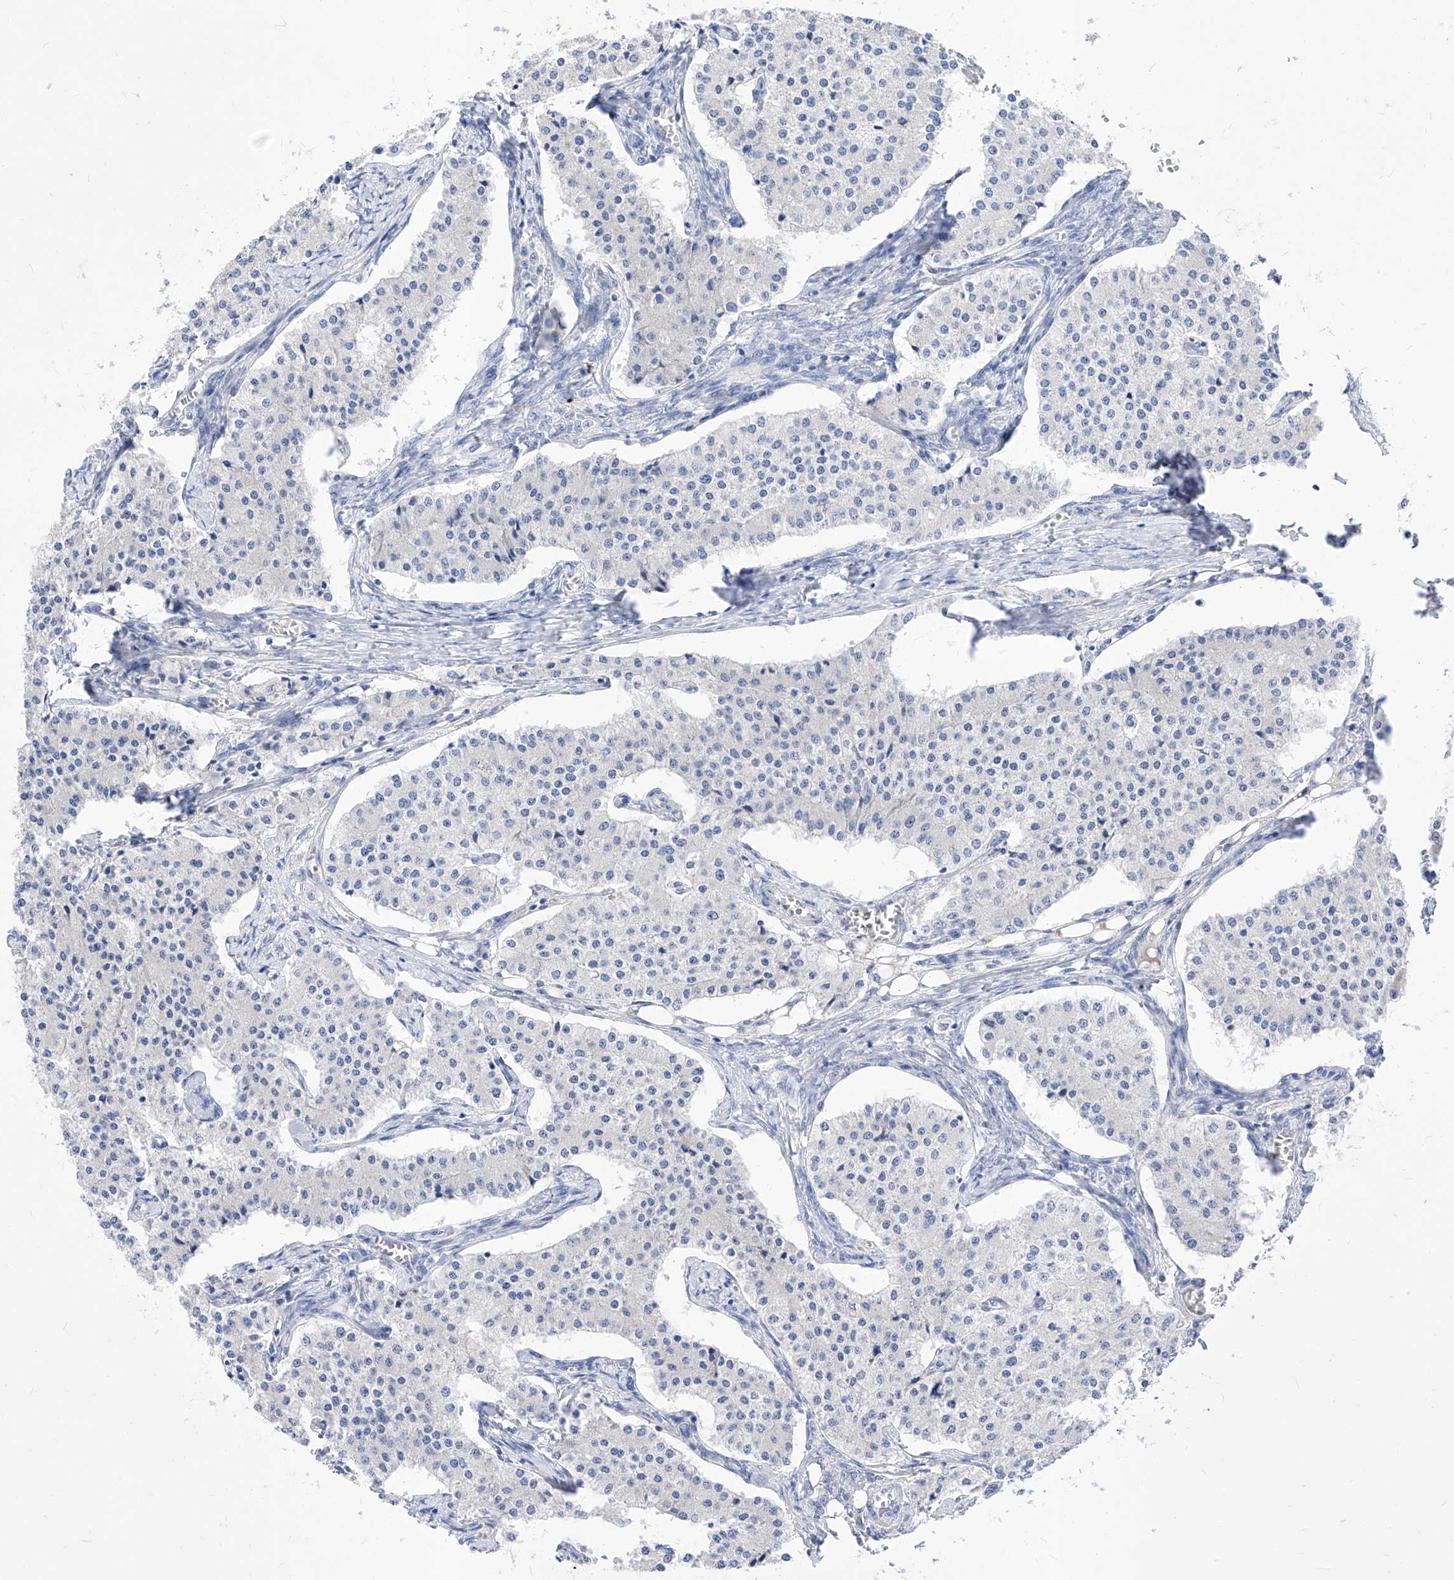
{"staining": {"intensity": "negative", "quantity": "none", "location": "none"}, "tissue": "carcinoid", "cell_type": "Tumor cells", "image_type": "cancer", "snomed": [{"axis": "morphology", "description": "Carcinoid, malignant, NOS"}, {"axis": "topography", "description": "Colon"}], "caption": "There is no significant staining in tumor cells of malignant carcinoid.", "gene": "VAX1", "patient": {"sex": "female", "age": 52}}